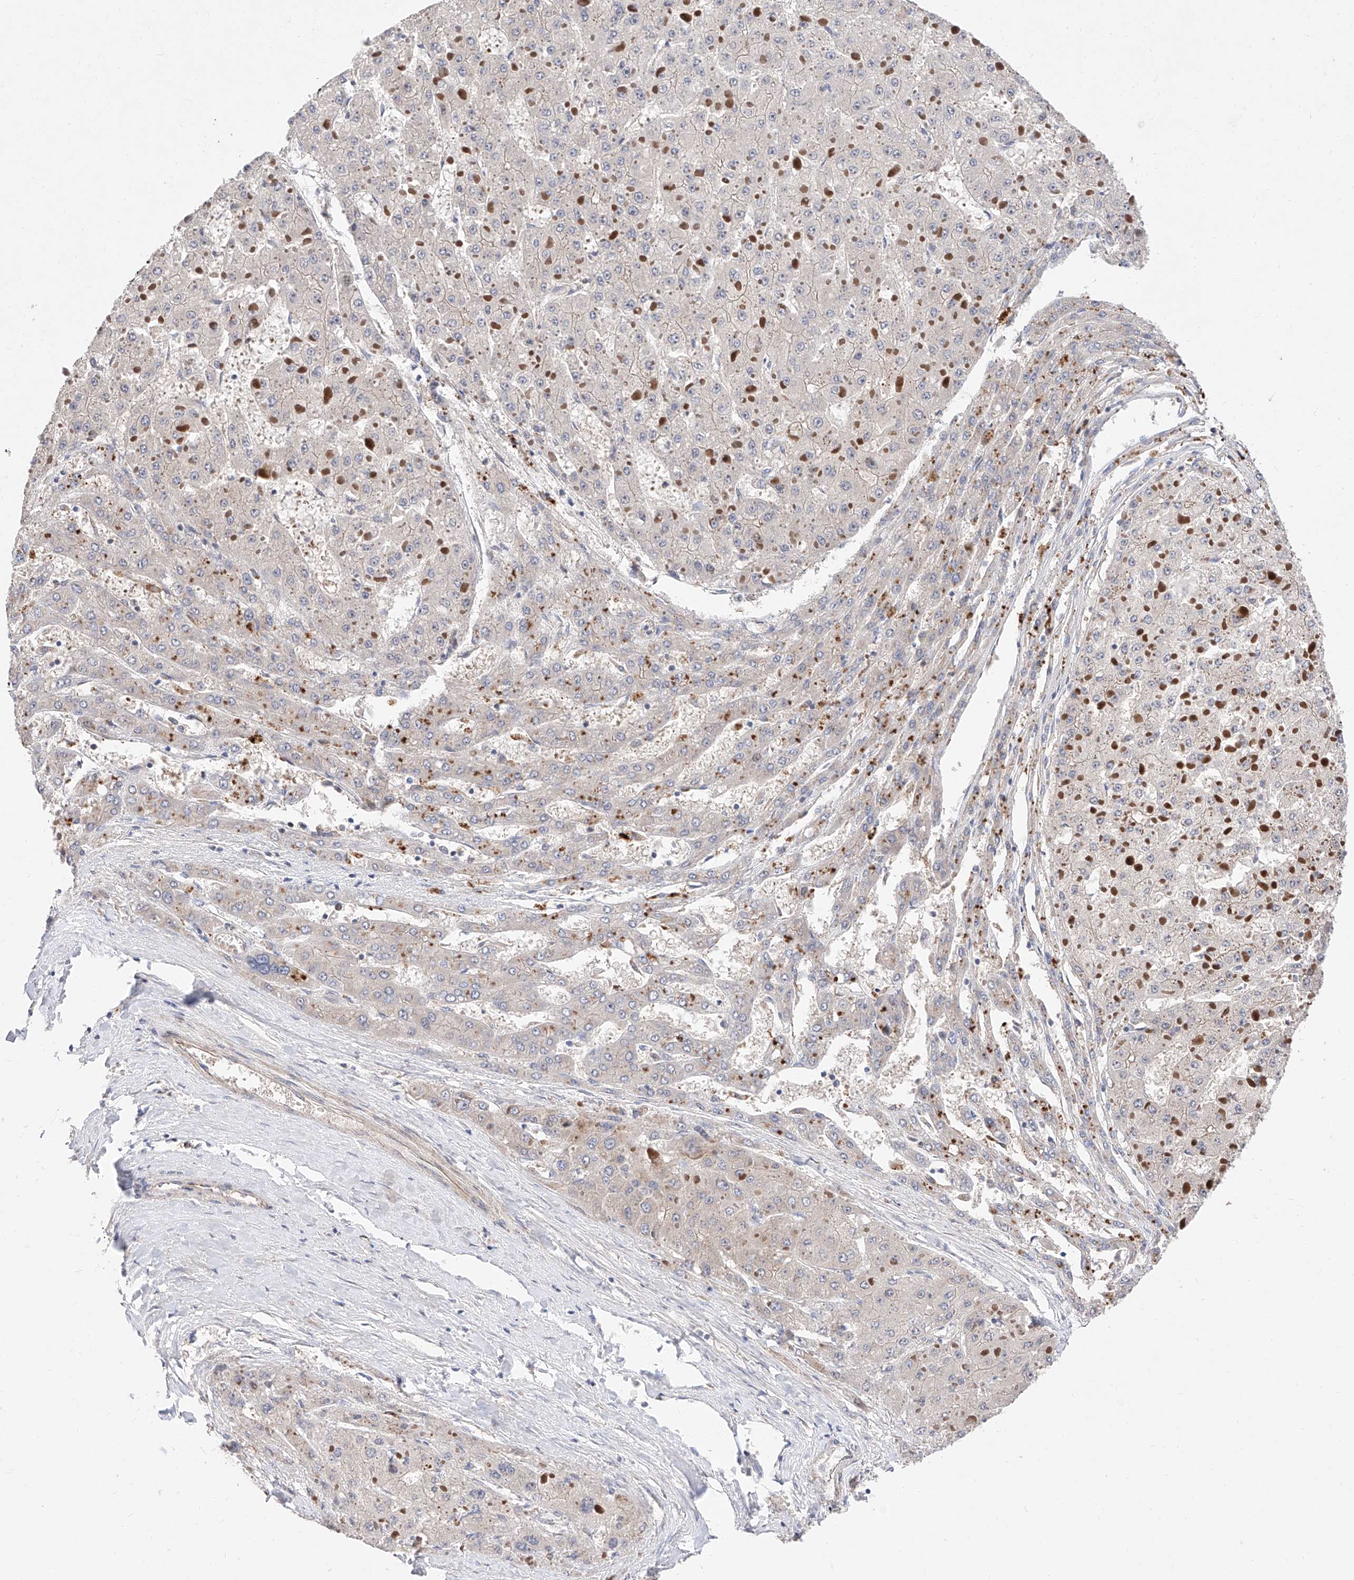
{"staining": {"intensity": "negative", "quantity": "none", "location": "none"}, "tissue": "liver cancer", "cell_type": "Tumor cells", "image_type": "cancer", "snomed": [{"axis": "morphology", "description": "Carcinoma, Hepatocellular, NOS"}, {"axis": "topography", "description": "Liver"}], "caption": "An IHC image of hepatocellular carcinoma (liver) is shown. There is no staining in tumor cells of hepatocellular carcinoma (liver).", "gene": "FUCA2", "patient": {"sex": "female", "age": 73}}